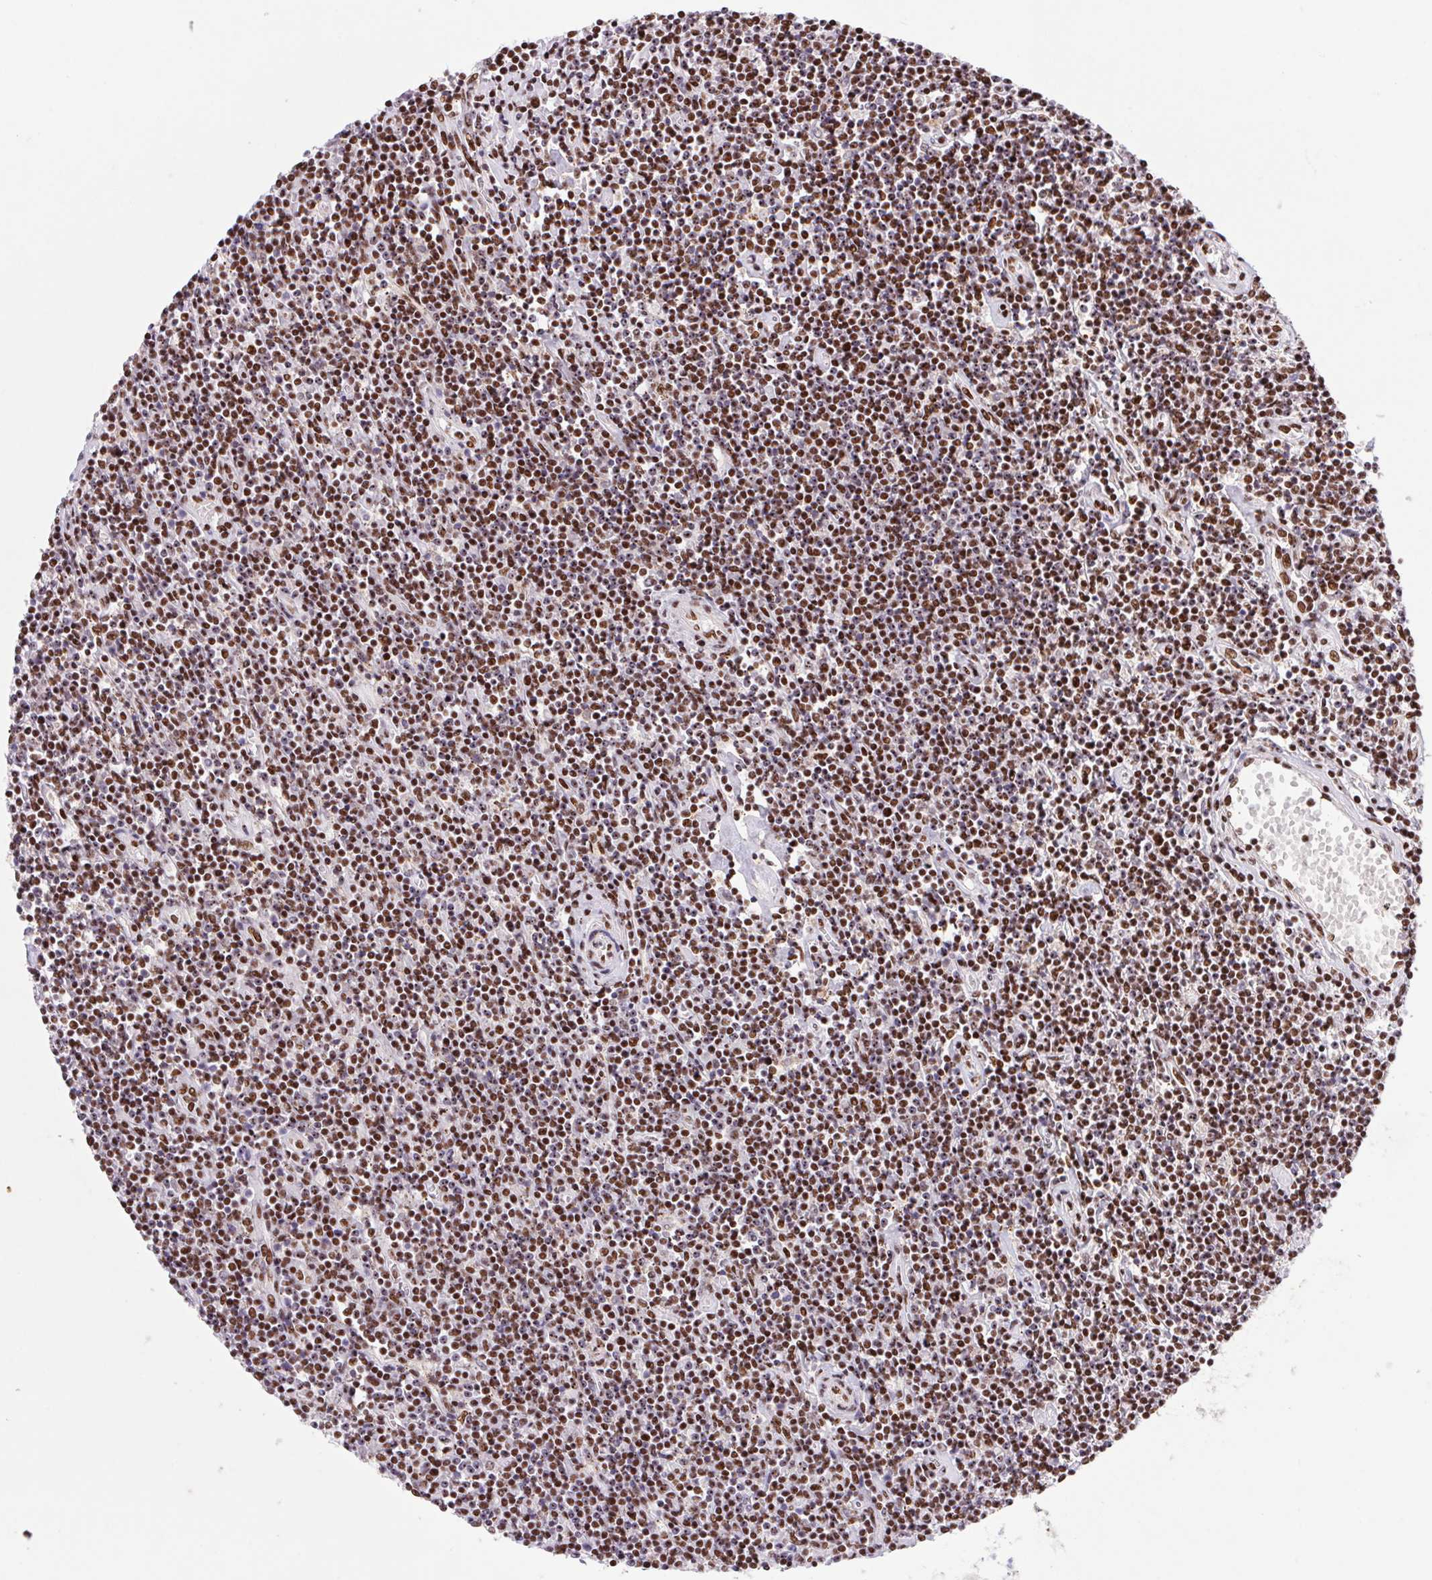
{"staining": {"intensity": "strong", "quantity": ">75%", "location": "nuclear"}, "tissue": "lymphoma", "cell_type": "Tumor cells", "image_type": "cancer", "snomed": [{"axis": "morphology", "description": "Hodgkin's disease, NOS"}, {"axis": "topography", "description": "Lymph node"}], "caption": "Human Hodgkin's disease stained for a protein (brown) displays strong nuclear positive positivity in about >75% of tumor cells.", "gene": "LDLRAD4", "patient": {"sex": "male", "age": 40}}